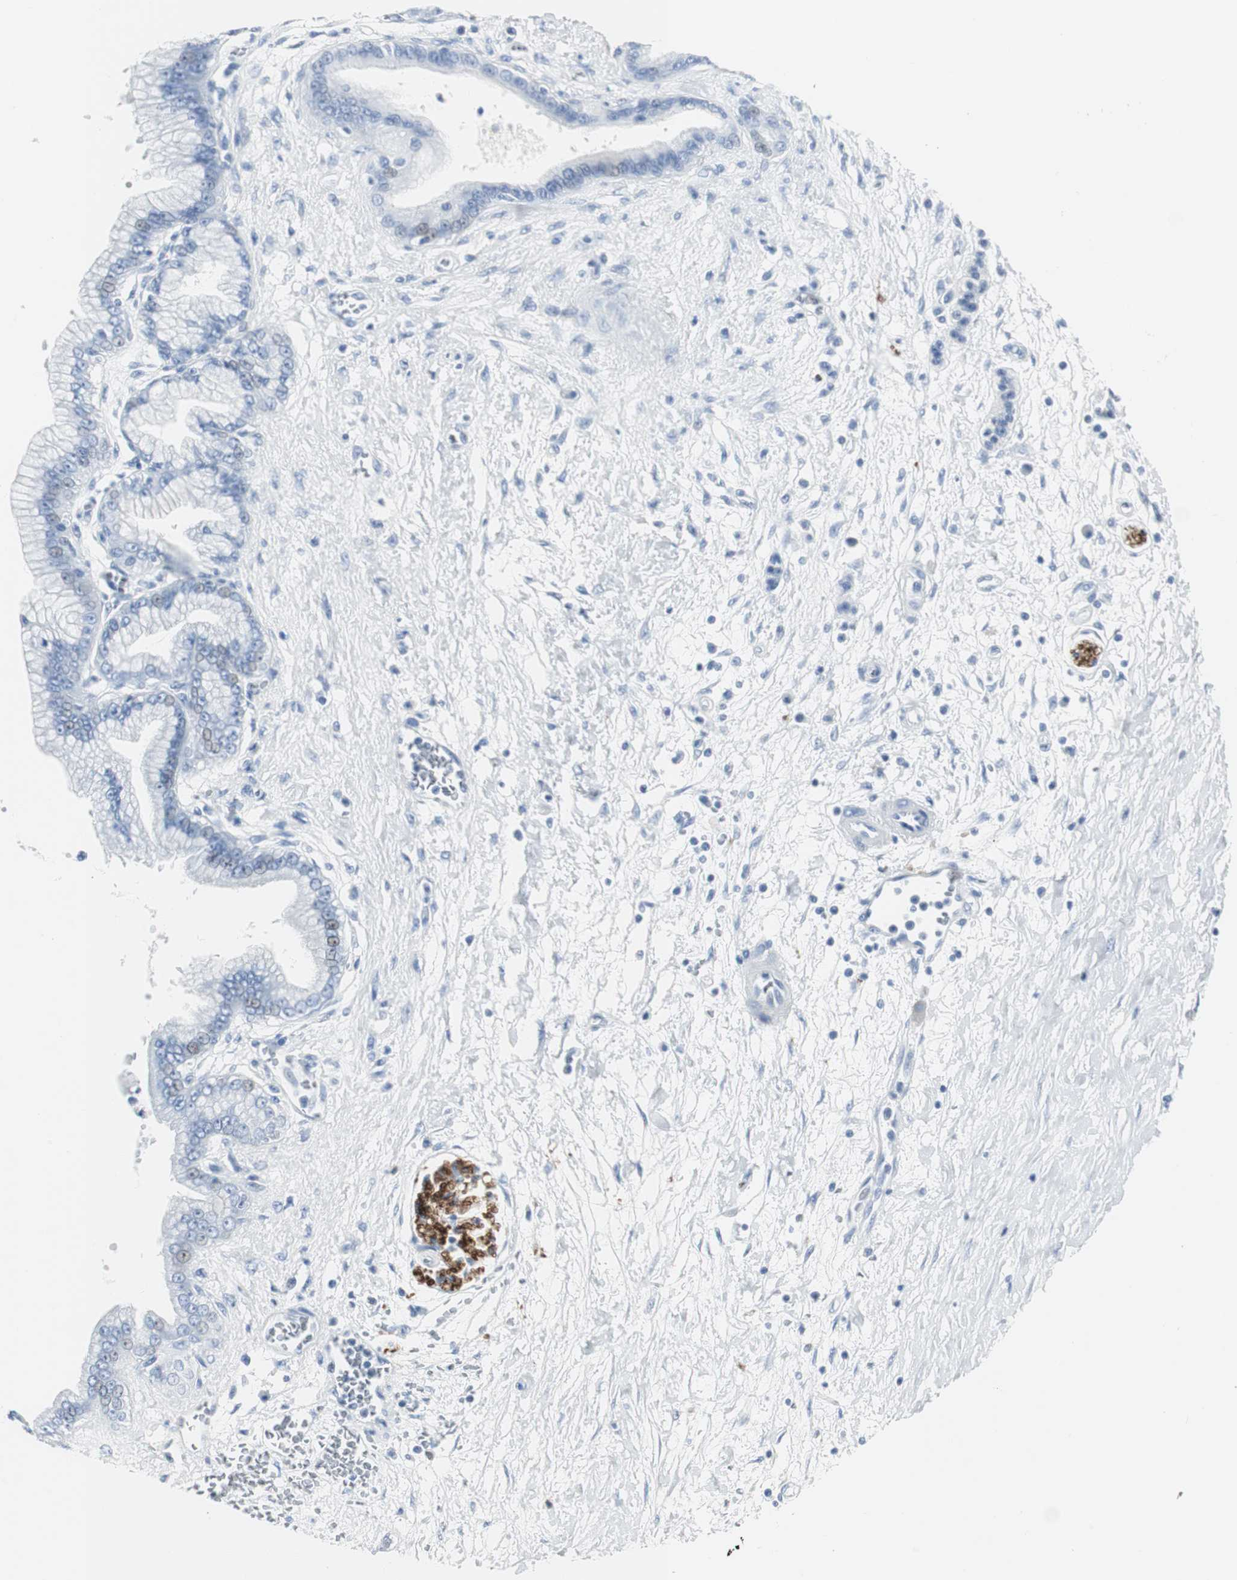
{"staining": {"intensity": "negative", "quantity": "none", "location": "none"}, "tissue": "pancreatic cancer", "cell_type": "Tumor cells", "image_type": "cancer", "snomed": [{"axis": "morphology", "description": "Adenocarcinoma, NOS"}, {"axis": "topography", "description": "Pancreas"}], "caption": "The histopathology image shows no staining of tumor cells in pancreatic adenocarcinoma.", "gene": "GAP43", "patient": {"sex": "male", "age": 59}}